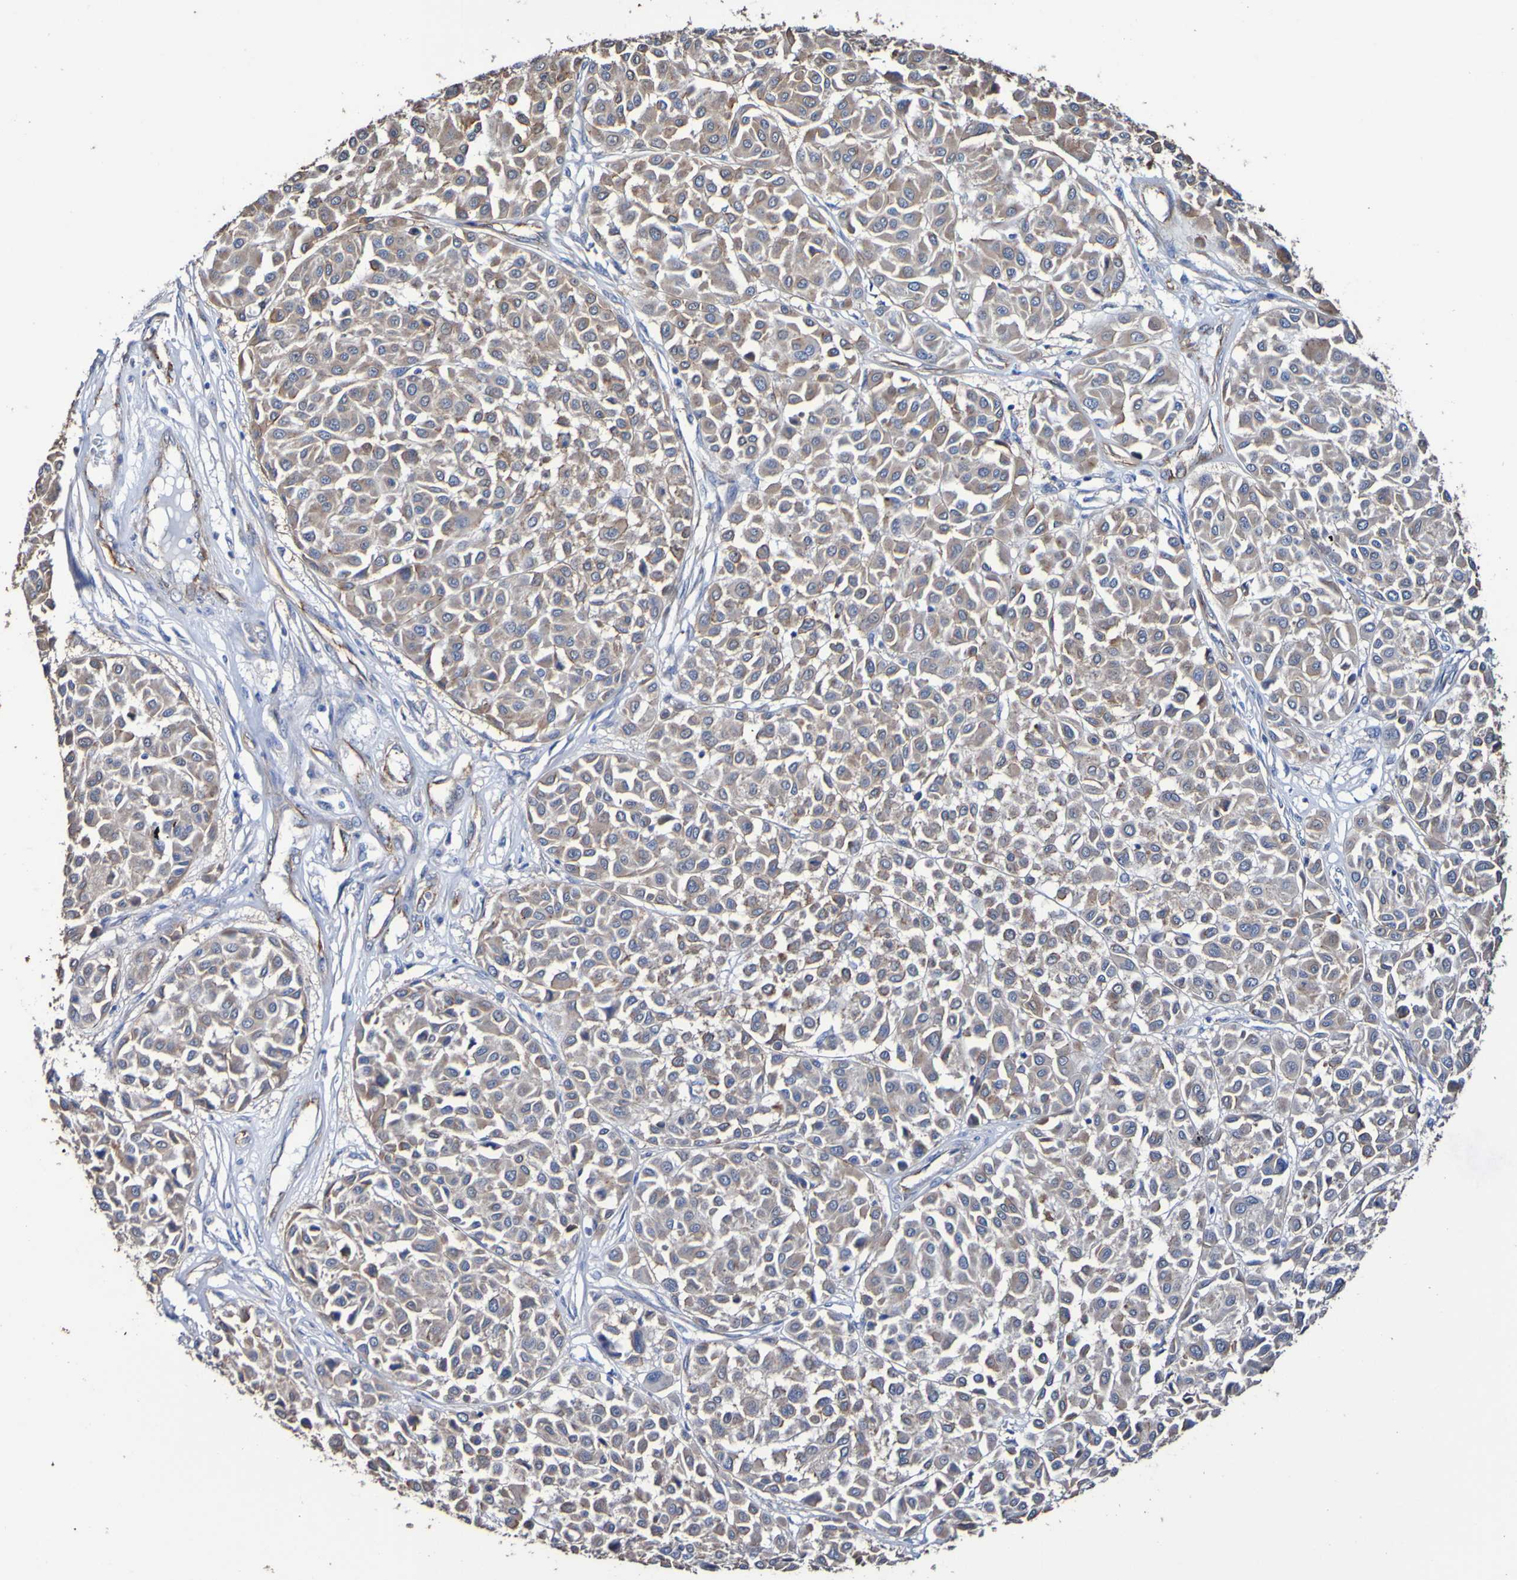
{"staining": {"intensity": "weak", "quantity": ">75%", "location": "cytoplasmic/membranous"}, "tissue": "melanoma", "cell_type": "Tumor cells", "image_type": "cancer", "snomed": [{"axis": "morphology", "description": "Malignant melanoma, Metastatic site"}, {"axis": "topography", "description": "Soft tissue"}], "caption": "A brown stain labels weak cytoplasmic/membranous positivity of a protein in human malignant melanoma (metastatic site) tumor cells. (DAB IHC with brightfield microscopy, high magnification).", "gene": "ELMOD3", "patient": {"sex": "male", "age": 41}}